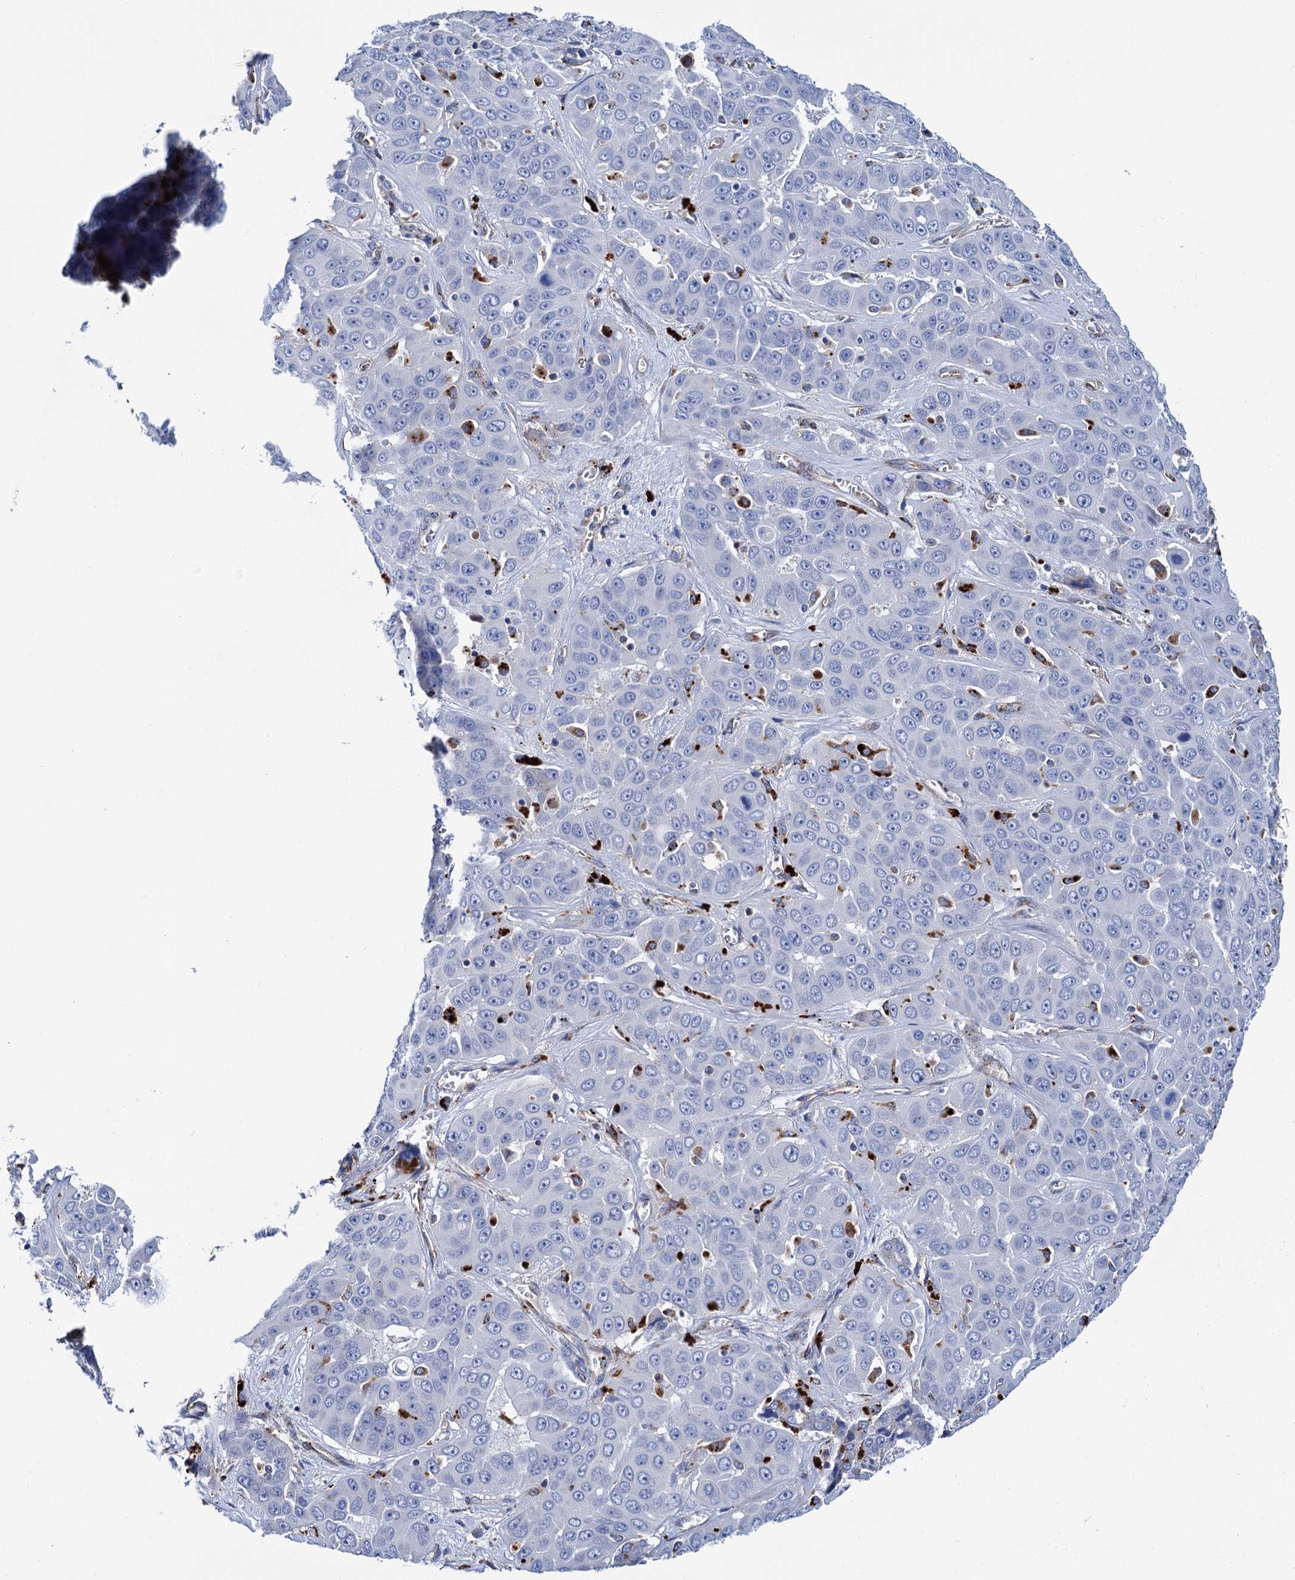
{"staining": {"intensity": "negative", "quantity": "none", "location": "none"}, "tissue": "liver cancer", "cell_type": "Tumor cells", "image_type": "cancer", "snomed": [{"axis": "morphology", "description": "Cholangiocarcinoma"}, {"axis": "topography", "description": "Liver"}], "caption": "DAB immunohistochemical staining of cholangiocarcinoma (liver) demonstrates no significant positivity in tumor cells. (Stains: DAB IHC with hematoxylin counter stain, Microscopy: brightfield microscopy at high magnification).", "gene": "SCPEP1", "patient": {"sex": "female", "age": 52}}